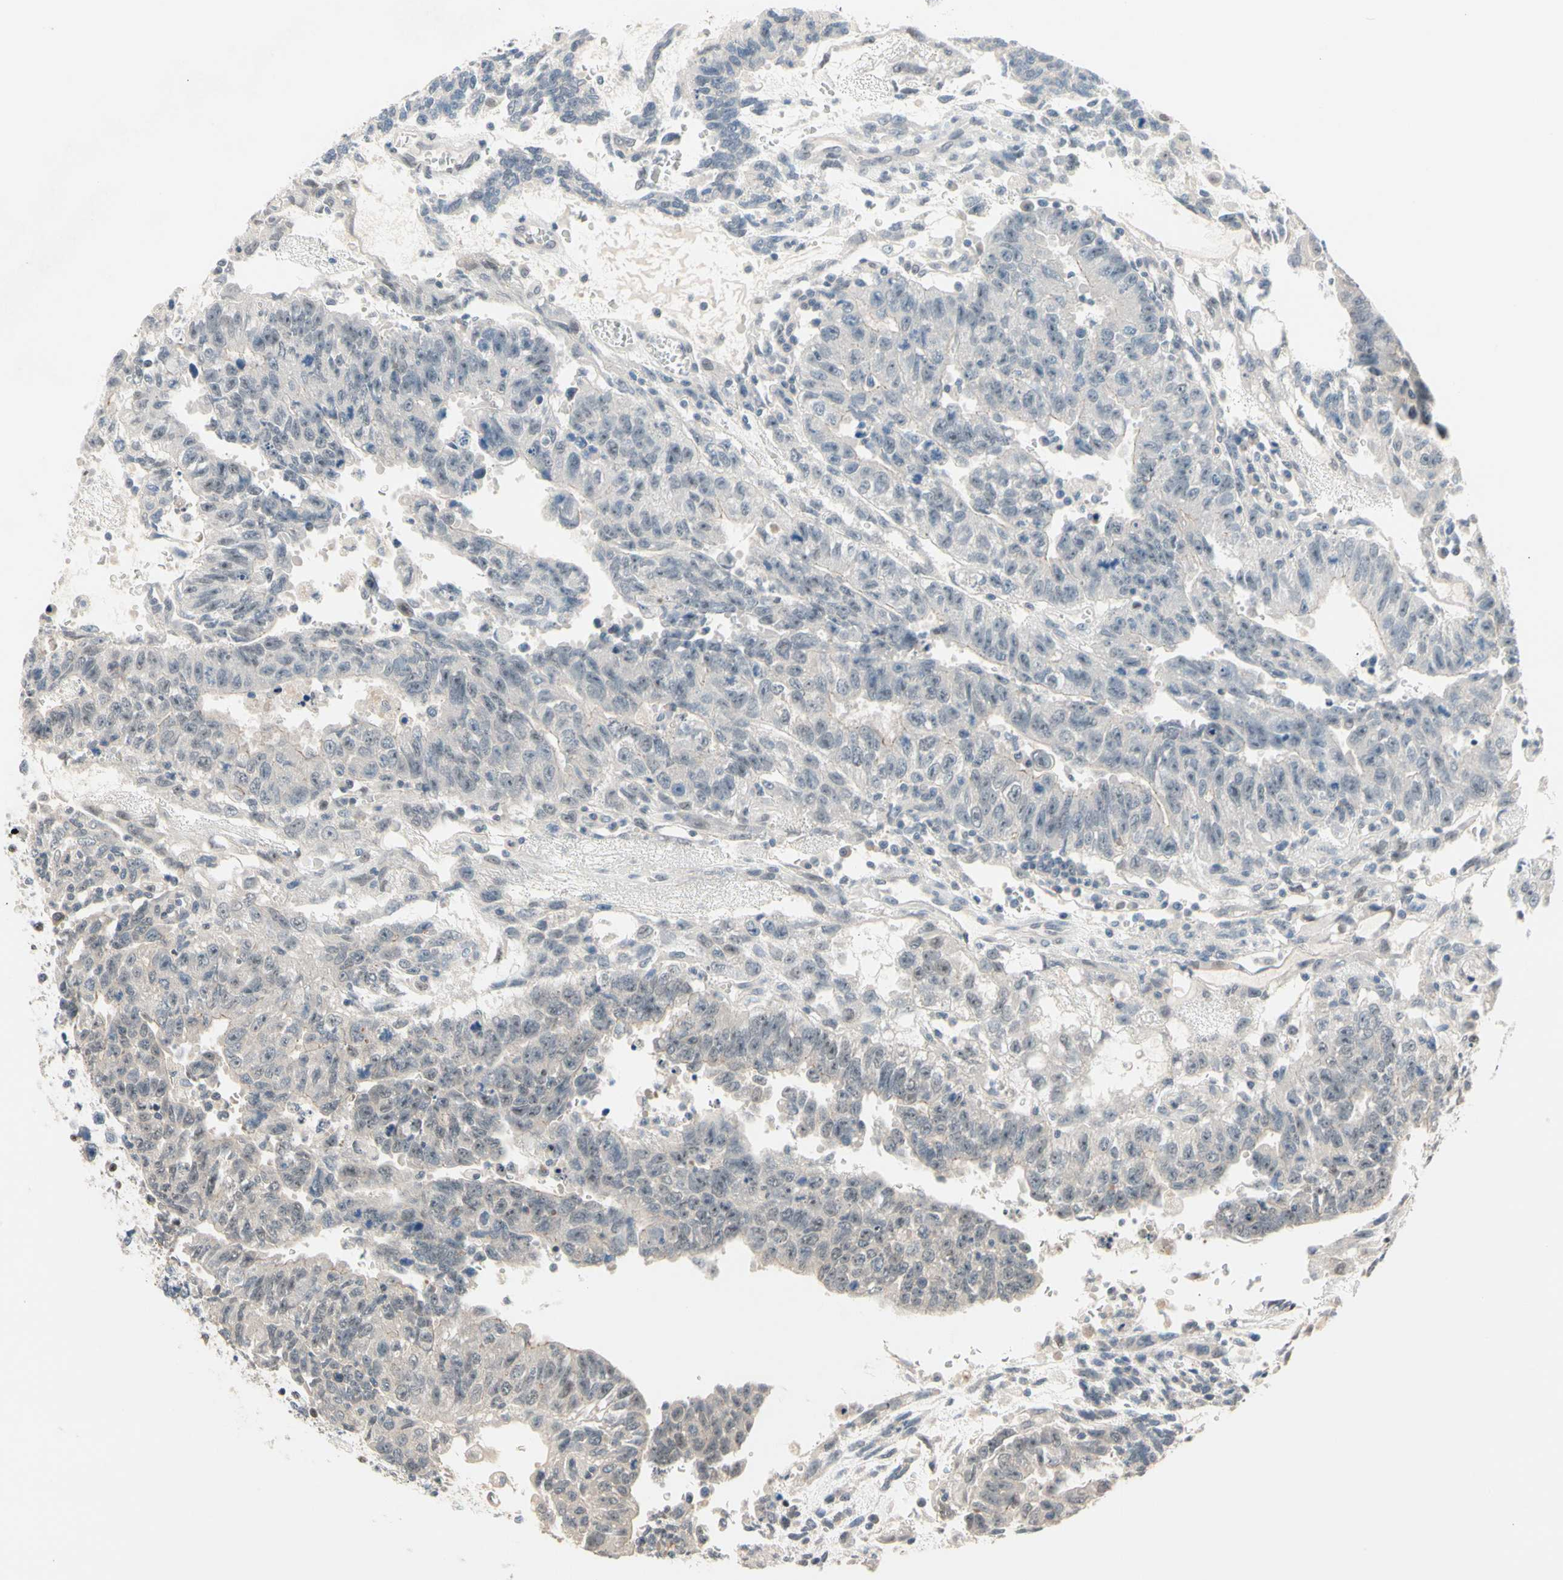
{"staining": {"intensity": "weak", "quantity": ">75%", "location": "cytoplasmic/membranous"}, "tissue": "testis cancer", "cell_type": "Tumor cells", "image_type": "cancer", "snomed": [{"axis": "morphology", "description": "Seminoma, NOS"}, {"axis": "morphology", "description": "Carcinoma, Embryonal, NOS"}, {"axis": "topography", "description": "Testis"}], "caption": "Tumor cells exhibit weak cytoplasmic/membranous positivity in about >75% of cells in testis cancer.", "gene": "NGEF", "patient": {"sex": "male", "age": 52}}